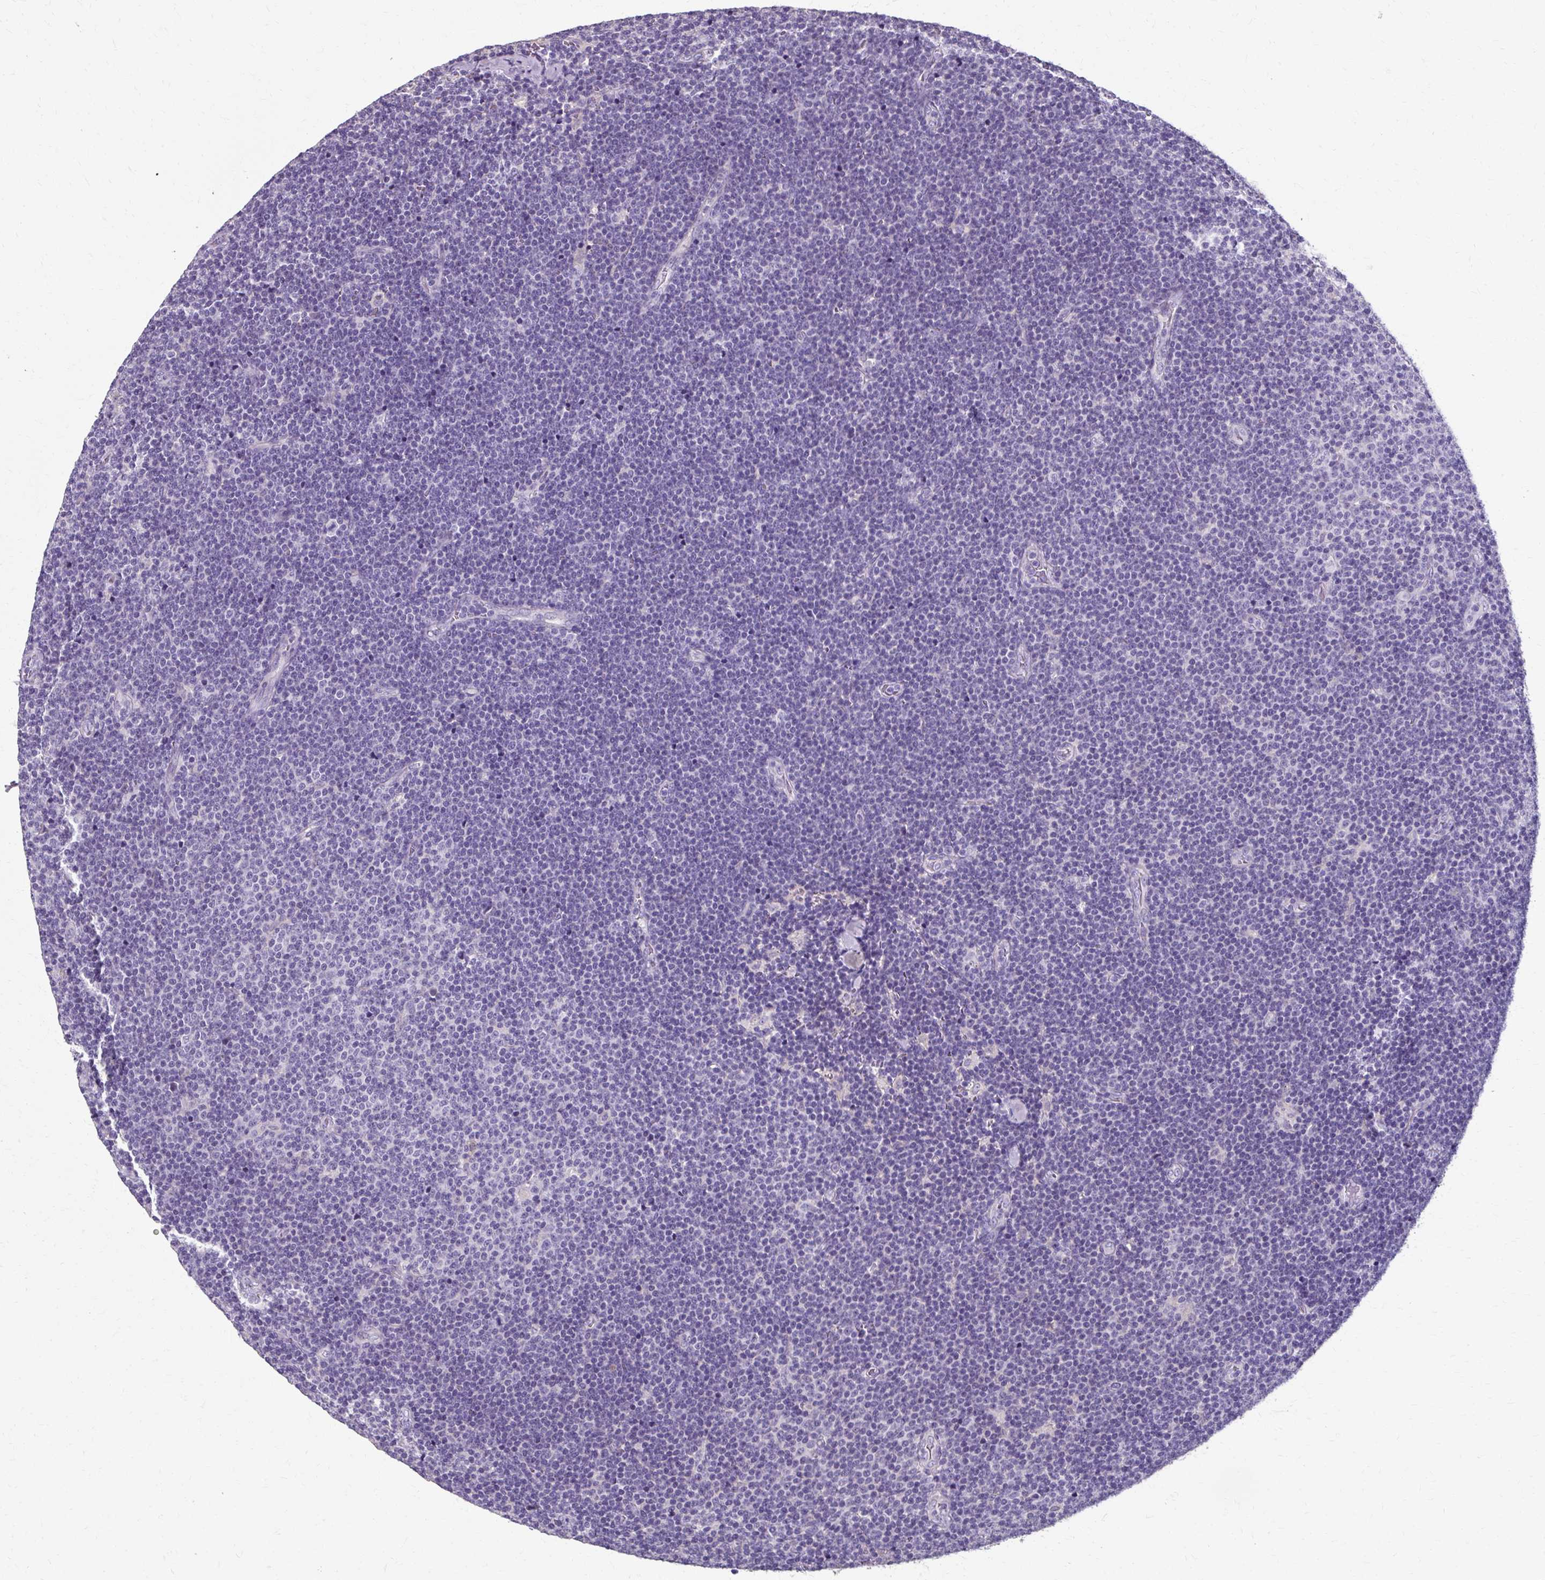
{"staining": {"intensity": "negative", "quantity": "none", "location": "none"}, "tissue": "lymphoma", "cell_type": "Tumor cells", "image_type": "cancer", "snomed": [{"axis": "morphology", "description": "Malignant lymphoma, non-Hodgkin's type, Low grade"}, {"axis": "topography", "description": "Lymph node"}], "caption": "Lymphoma was stained to show a protein in brown. There is no significant positivity in tumor cells.", "gene": "KLHL24", "patient": {"sex": "male", "age": 48}}